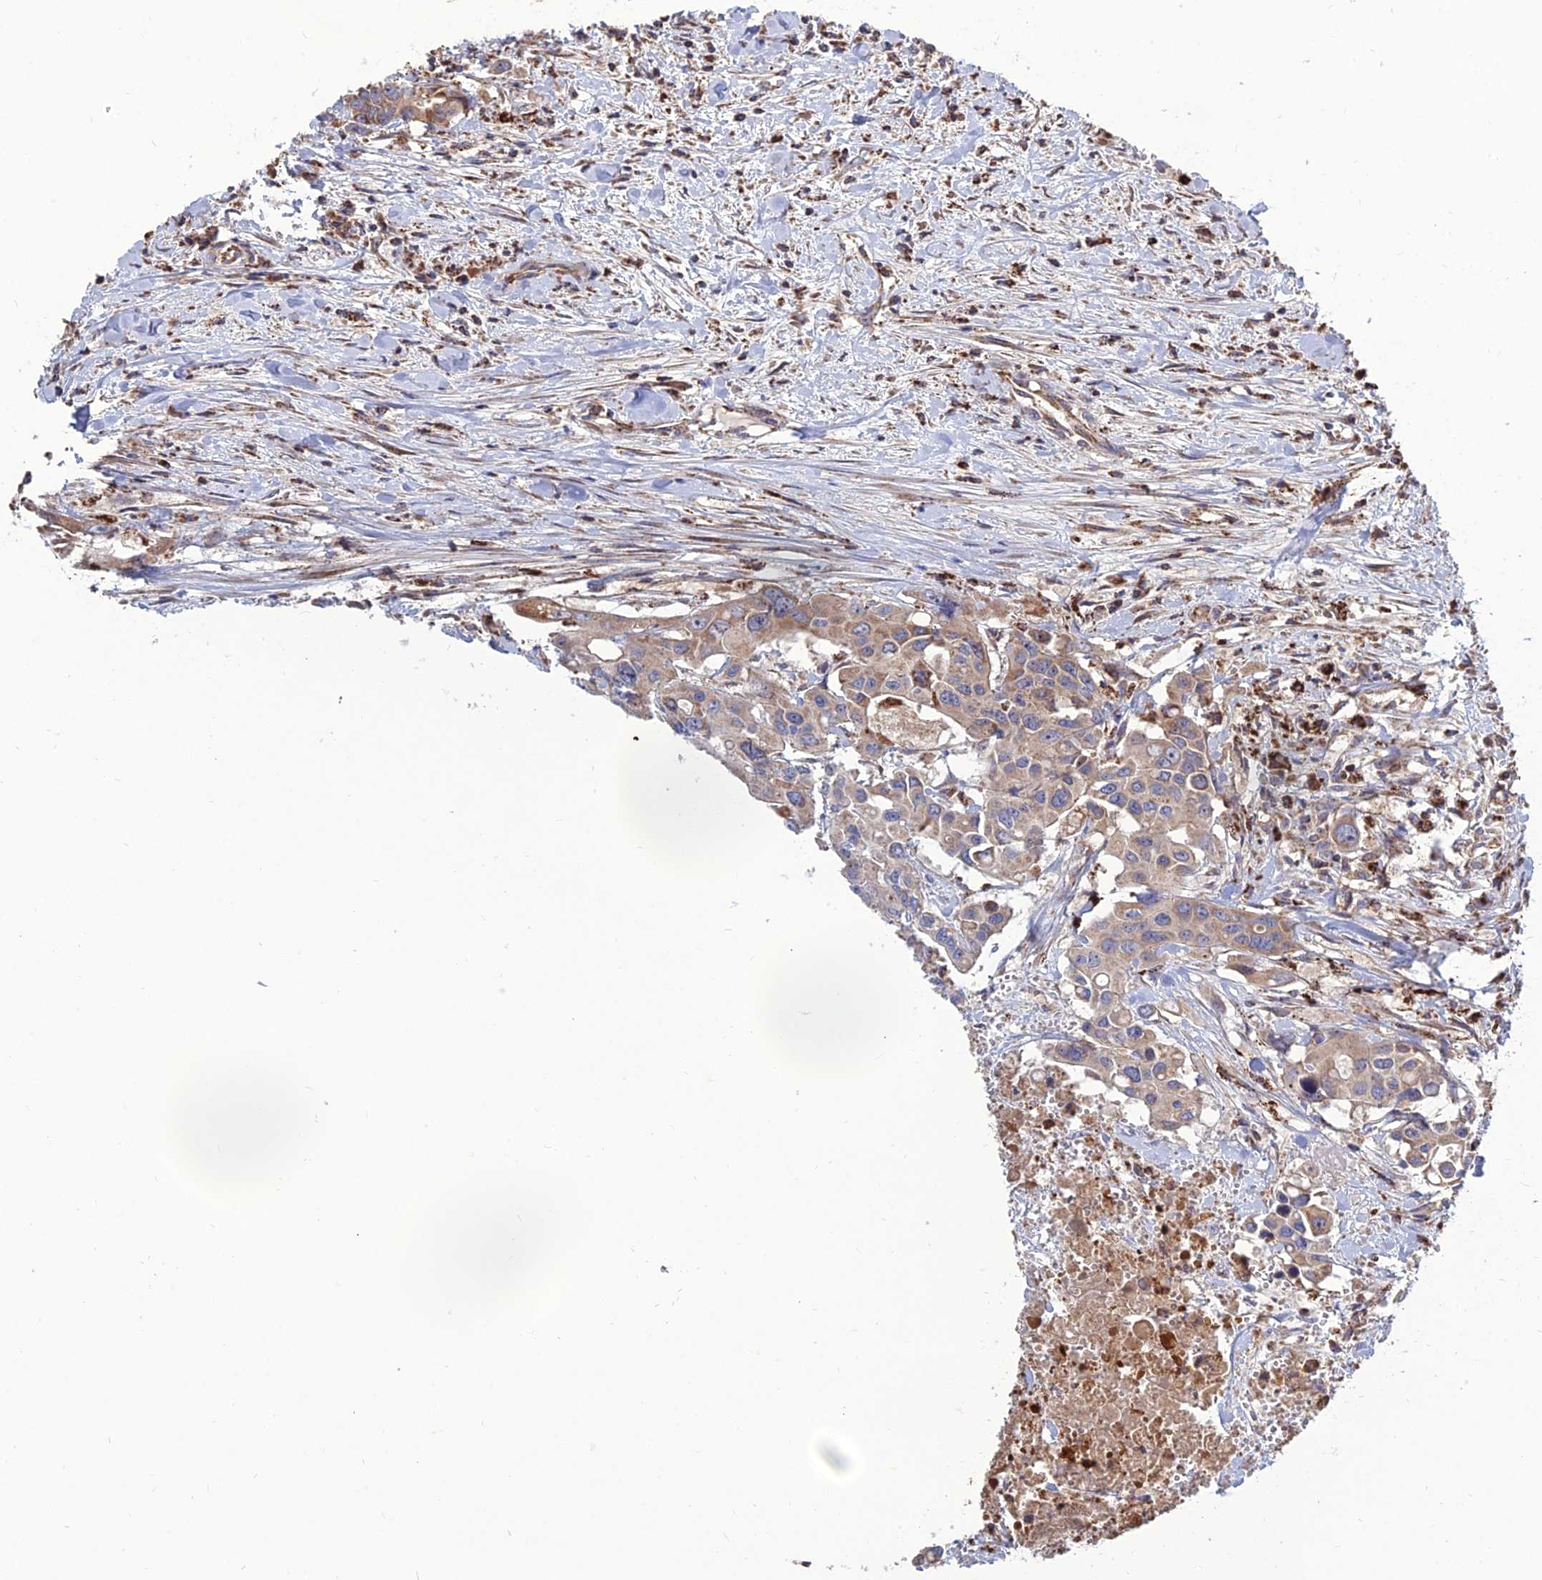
{"staining": {"intensity": "moderate", "quantity": "25%-75%", "location": "cytoplasmic/membranous"}, "tissue": "colorectal cancer", "cell_type": "Tumor cells", "image_type": "cancer", "snomed": [{"axis": "morphology", "description": "Adenocarcinoma, NOS"}, {"axis": "topography", "description": "Colon"}], "caption": "DAB immunohistochemical staining of adenocarcinoma (colorectal) shows moderate cytoplasmic/membranous protein positivity in about 25%-75% of tumor cells.", "gene": "RIC8B", "patient": {"sex": "male", "age": 77}}